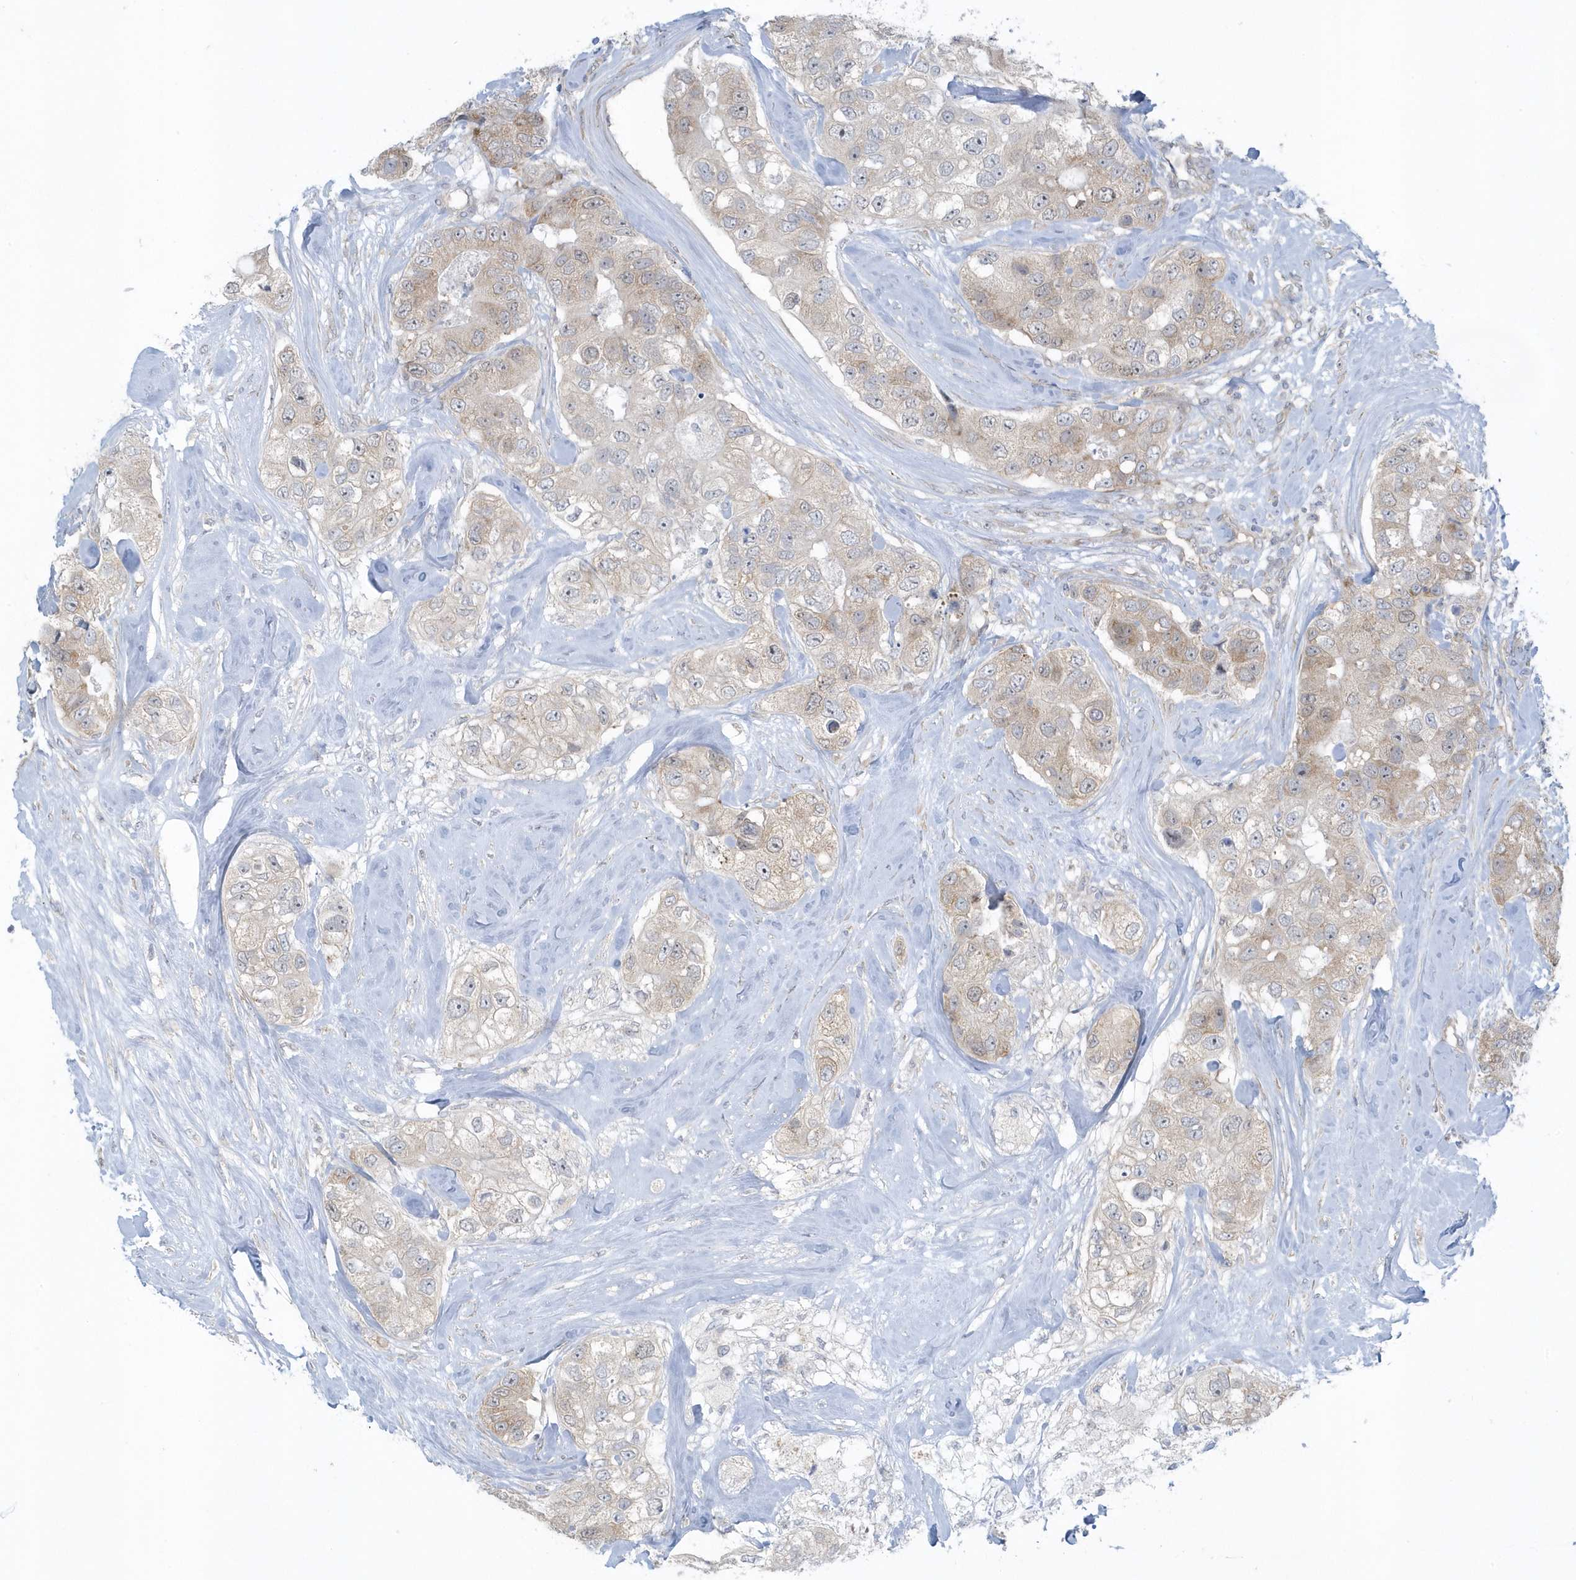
{"staining": {"intensity": "weak", "quantity": "25%-75%", "location": "cytoplasmic/membranous"}, "tissue": "breast cancer", "cell_type": "Tumor cells", "image_type": "cancer", "snomed": [{"axis": "morphology", "description": "Duct carcinoma"}, {"axis": "topography", "description": "Breast"}], "caption": "Brown immunohistochemical staining in human breast cancer (intraductal carcinoma) shows weak cytoplasmic/membranous positivity in about 25%-75% of tumor cells. The protein is shown in brown color, while the nuclei are stained blue.", "gene": "SCN3A", "patient": {"sex": "female", "age": 62}}